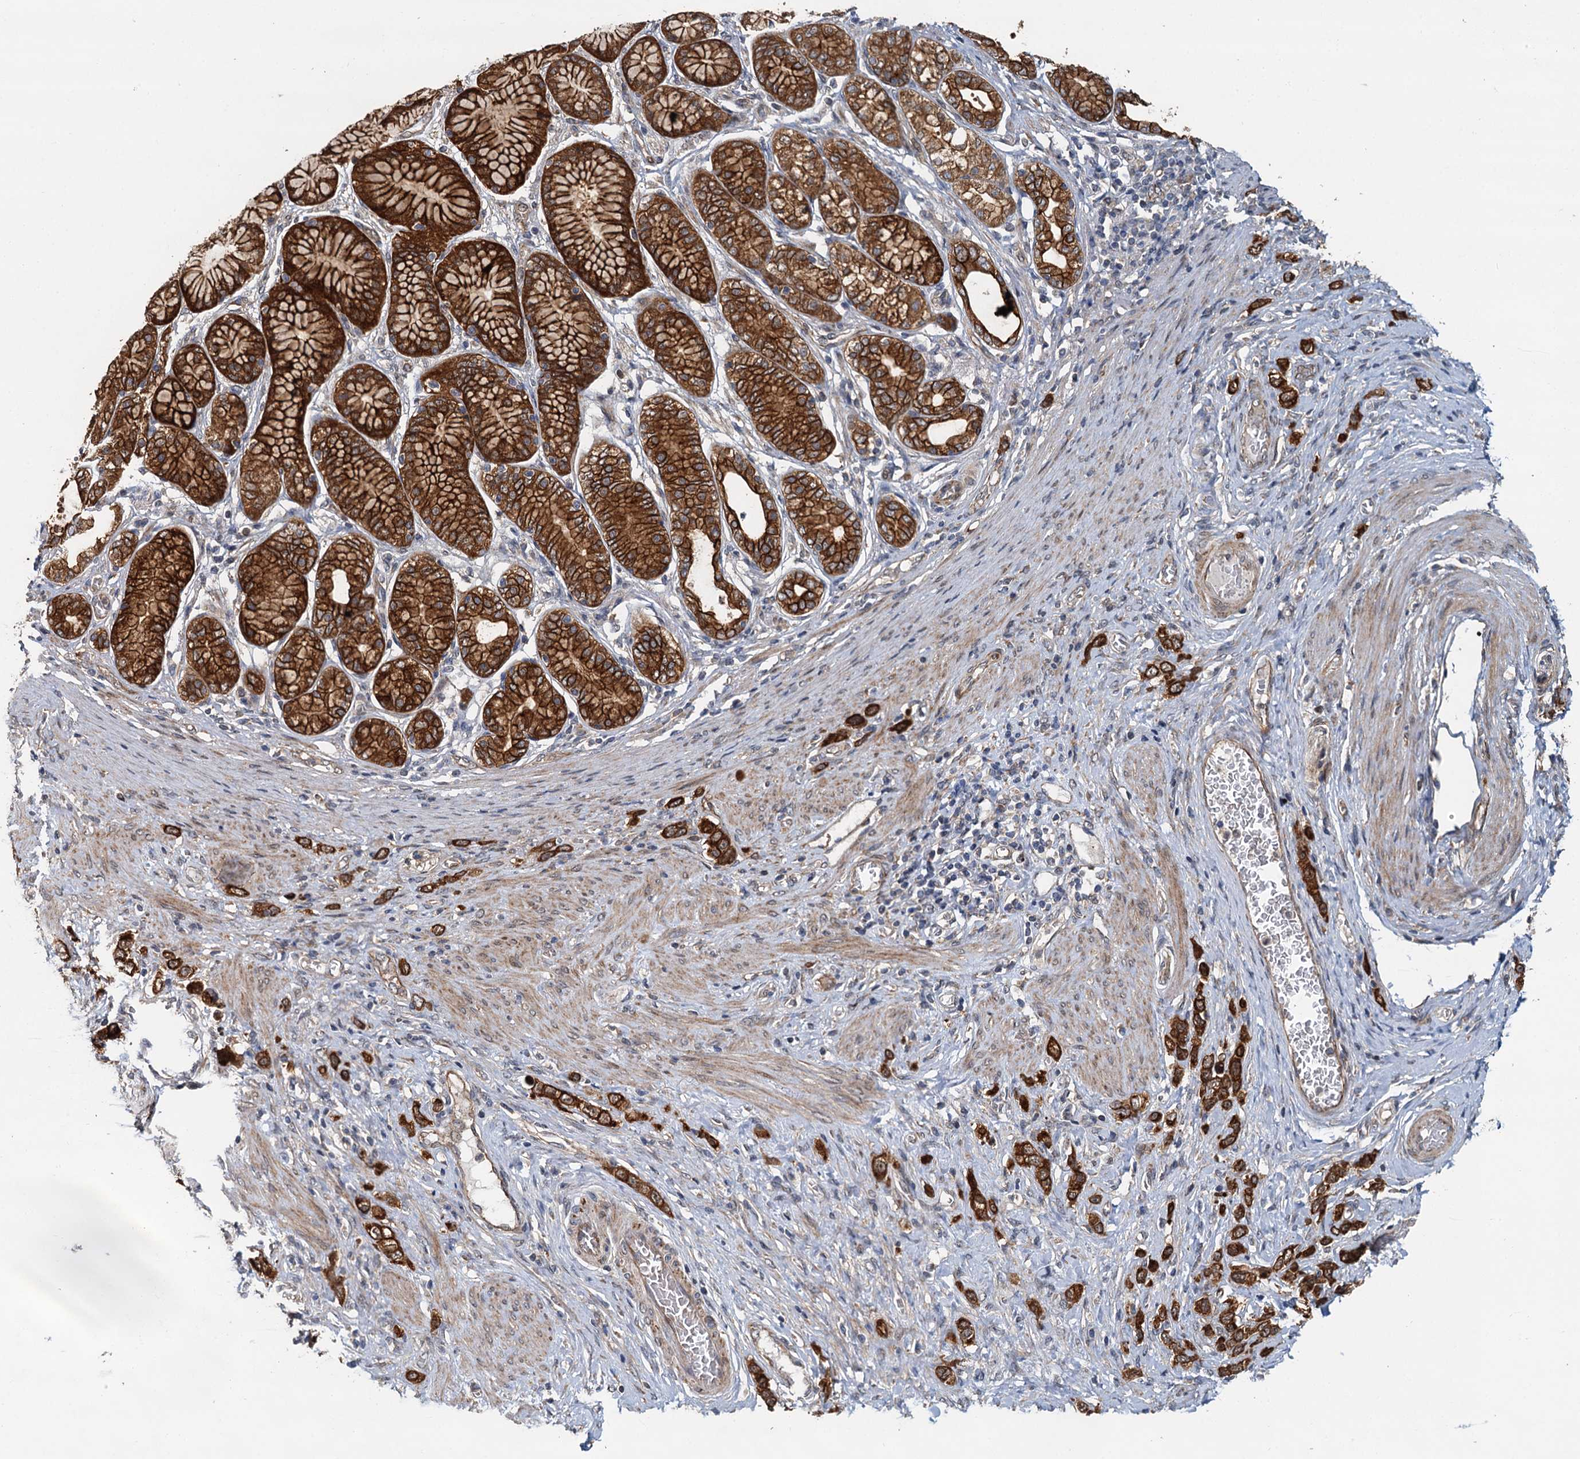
{"staining": {"intensity": "strong", "quantity": ">75%", "location": "cytoplasmic/membranous"}, "tissue": "stomach cancer", "cell_type": "Tumor cells", "image_type": "cancer", "snomed": [{"axis": "morphology", "description": "Normal tissue, NOS"}, {"axis": "morphology", "description": "Adenocarcinoma, NOS"}, {"axis": "topography", "description": "Stomach, upper"}, {"axis": "topography", "description": "Stomach"}], "caption": "This image demonstrates stomach adenocarcinoma stained with immunohistochemistry (IHC) to label a protein in brown. The cytoplasmic/membranous of tumor cells show strong positivity for the protein. Nuclei are counter-stained blue.", "gene": "LRRK2", "patient": {"sex": "female", "age": 65}}